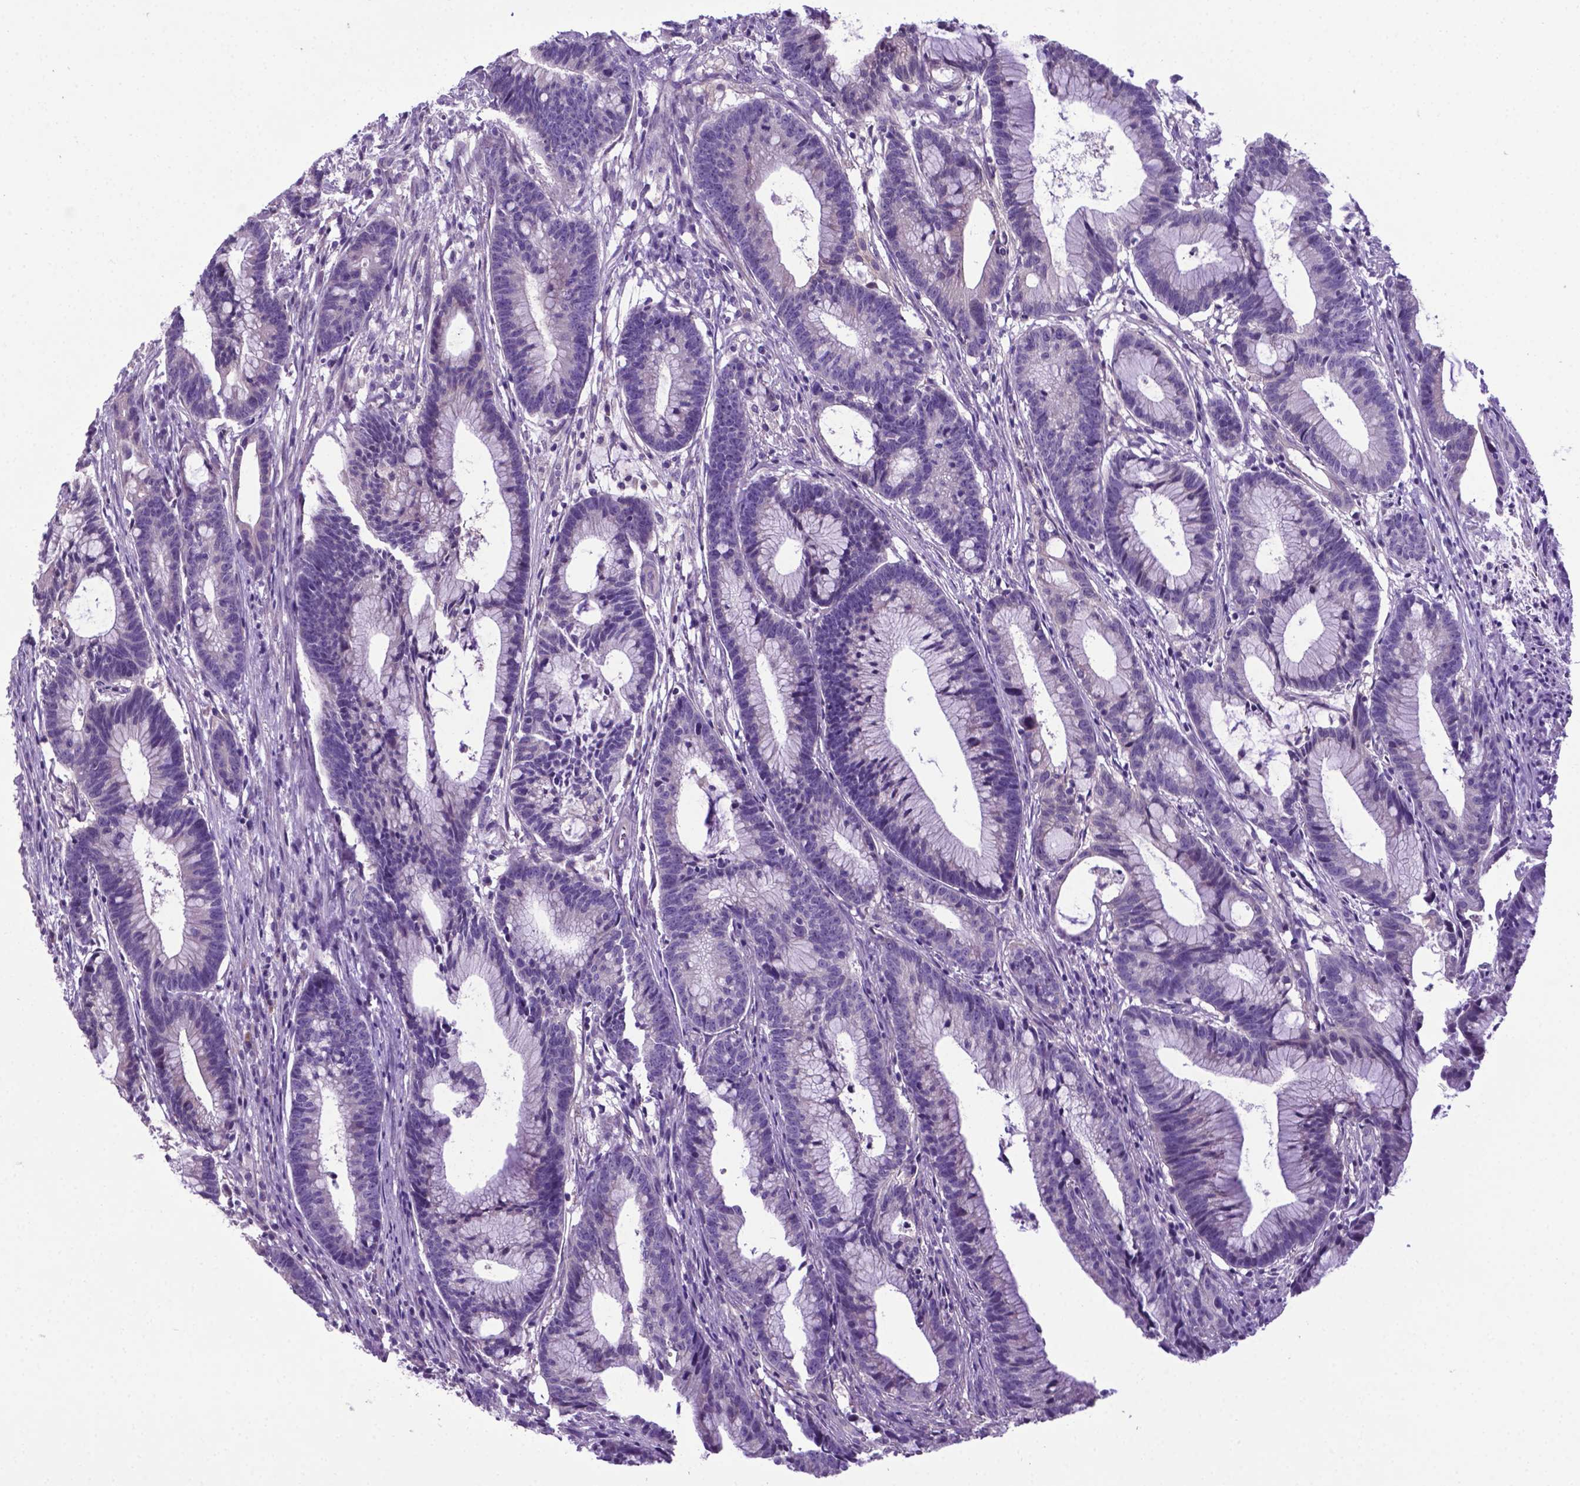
{"staining": {"intensity": "negative", "quantity": "none", "location": "none"}, "tissue": "colorectal cancer", "cell_type": "Tumor cells", "image_type": "cancer", "snomed": [{"axis": "morphology", "description": "Adenocarcinoma, NOS"}, {"axis": "topography", "description": "Colon"}], "caption": "Immunohistochemistry histopathology image of neoplastic tissue: human colorectal adenocarcinoma stained with DAB demonstrates no significant protein positivity in tumor cells.", "gene": "ADRA2B", "patient": {"sex": "female", "age": 78}}